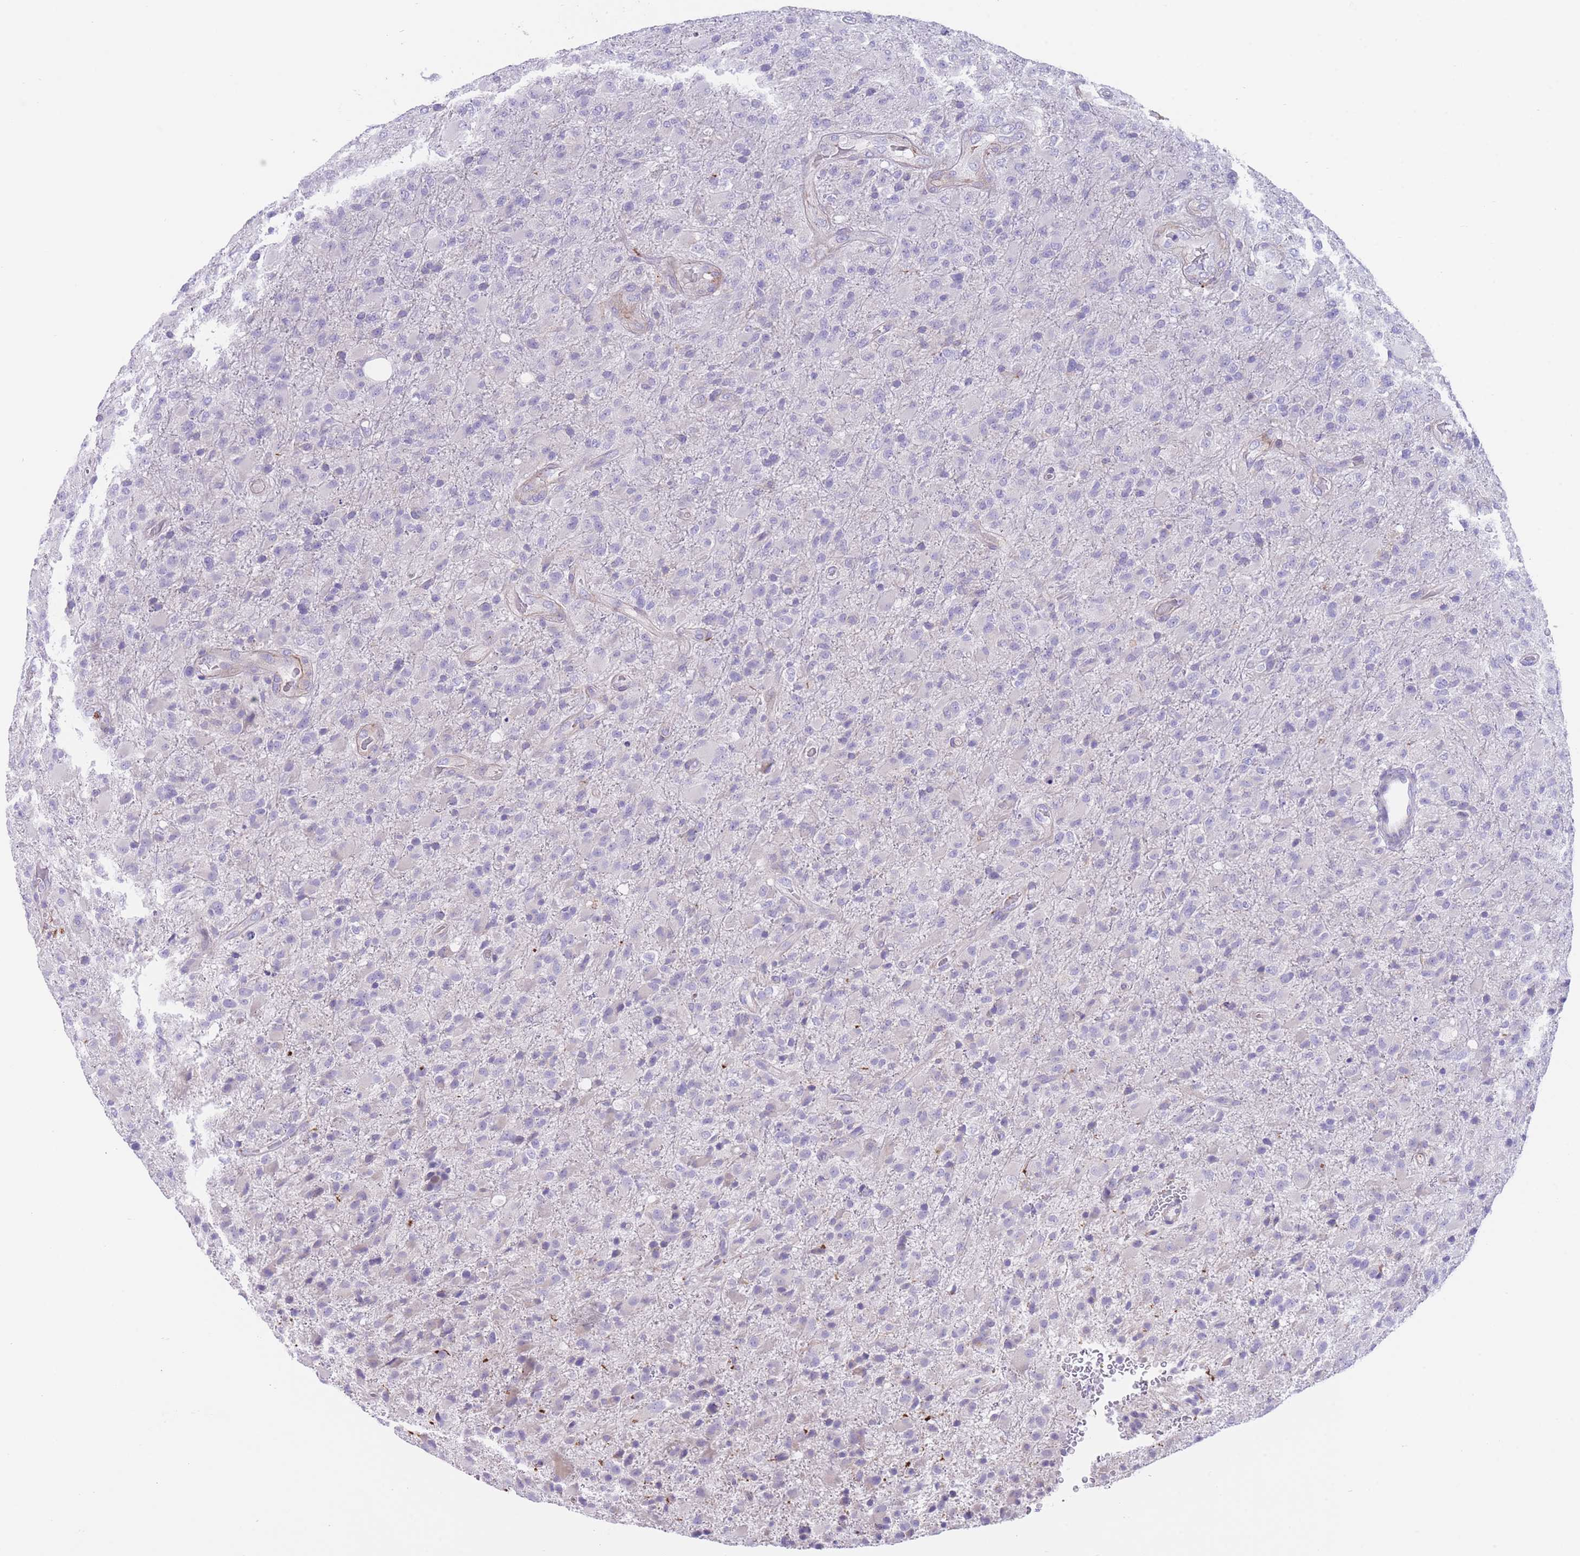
{"staining": {"intensity": "negative", "quantity": "none", "location": "none"}, "tissue": "glioma", "cell_type": "Tumor cells", "image_type": "cancer", "snomed": [{"axis": "morphology", "description": "Glioma, malignant, Low grade"}, {"axis": "topography", "description": "Brain"}], "caption": "A micrograph of human glioma is negative for staining in tumor cells.", "gene": "LDB3", "patient": {"sex": "male", "age": 65}}